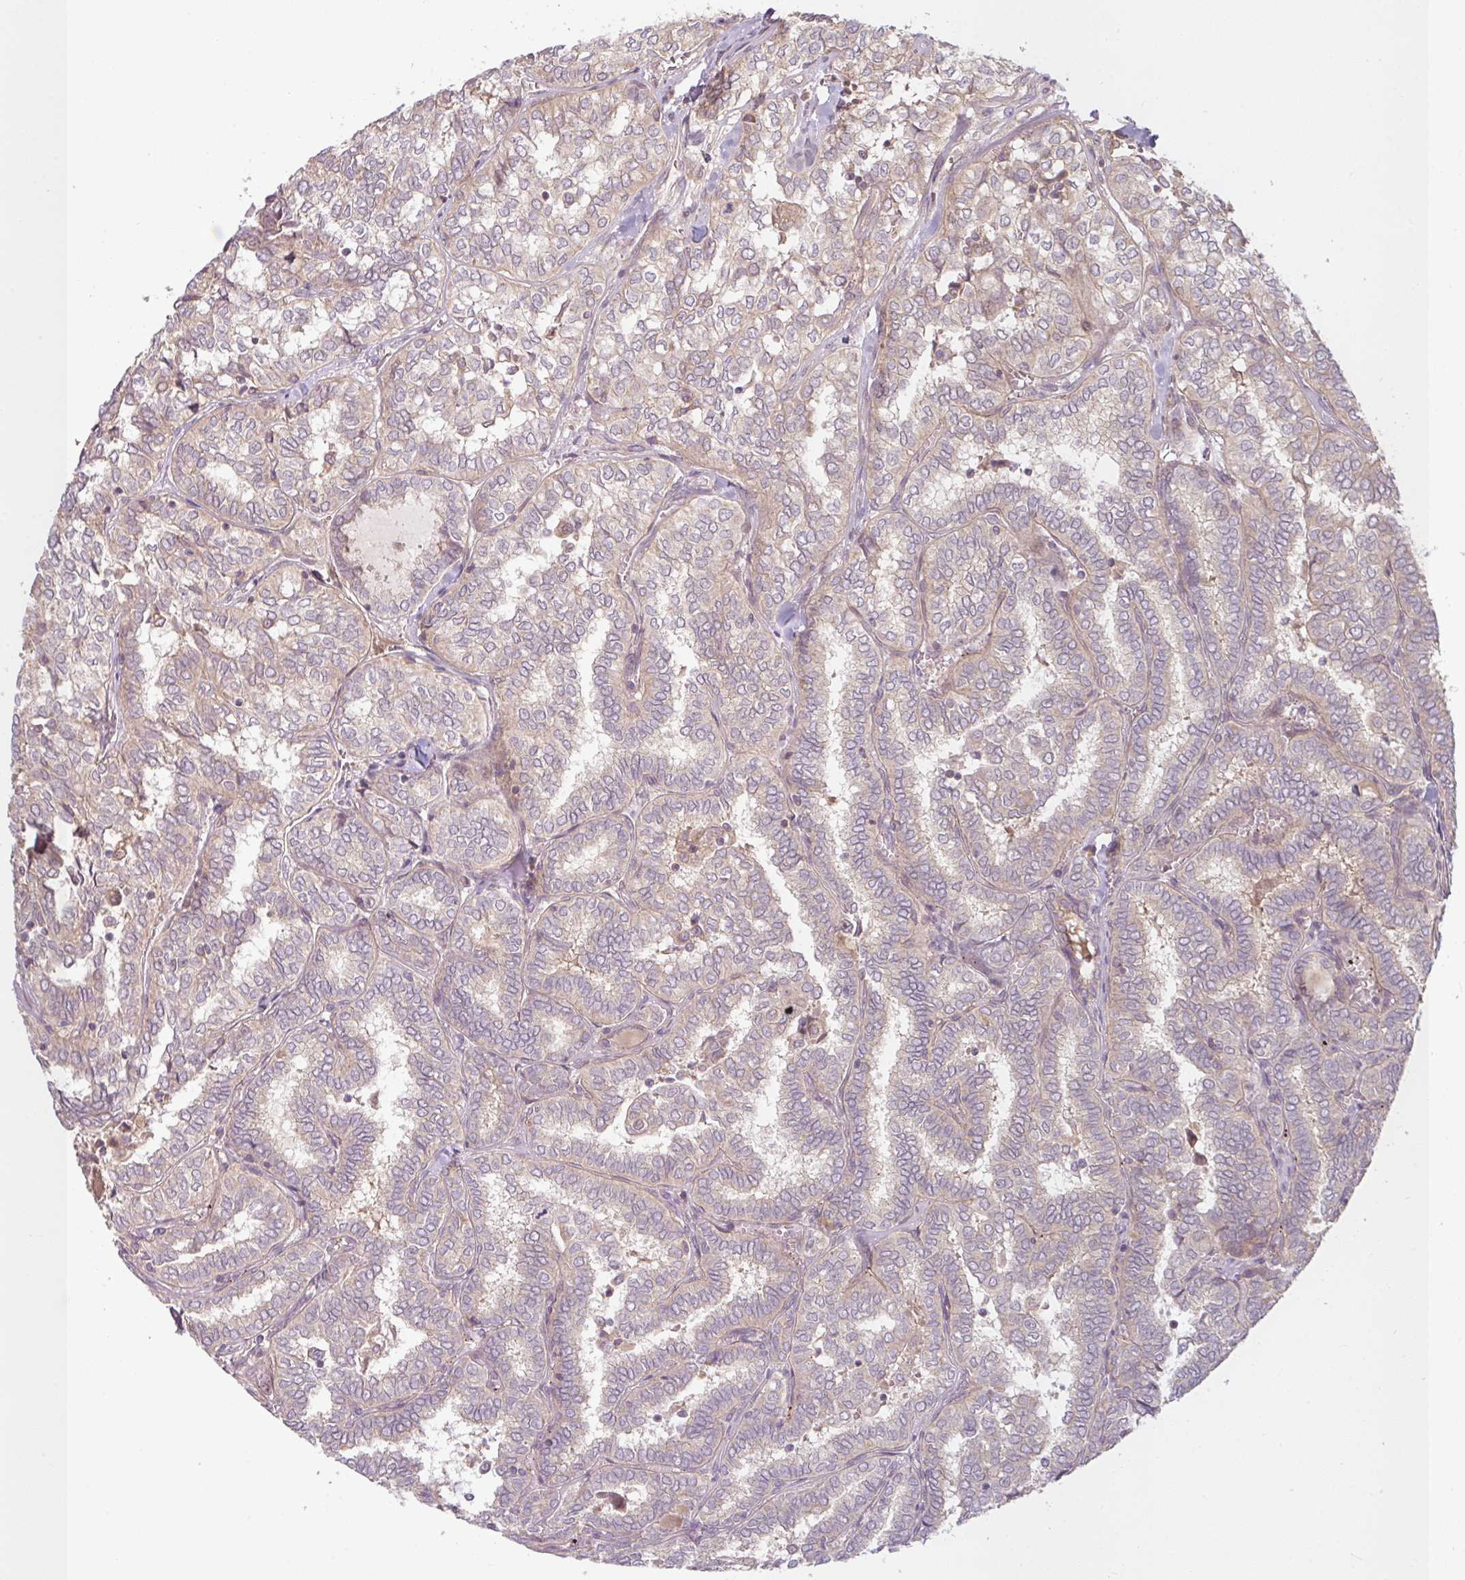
{"staining": {"intensity": "weak", "quantity": "25%-75%", "location": "cytoplasmic/membranous"}, "tissue": "thyroid cancer", "cell_type": "Tumor cells", "image_type": "cancer", "snomed": [{"axis": "morphology", "description": "Papillary adenocarcinoma, NOS"}, {"axis": "topography", "description": "Thyroid gland"}], "caption": "Papillary adenocarcinoma (thyroid) stained with a protein marker shows weak staining in tumor cells.", "gene": "RNF31", "patient": {"sex": "female", "age": 30}}